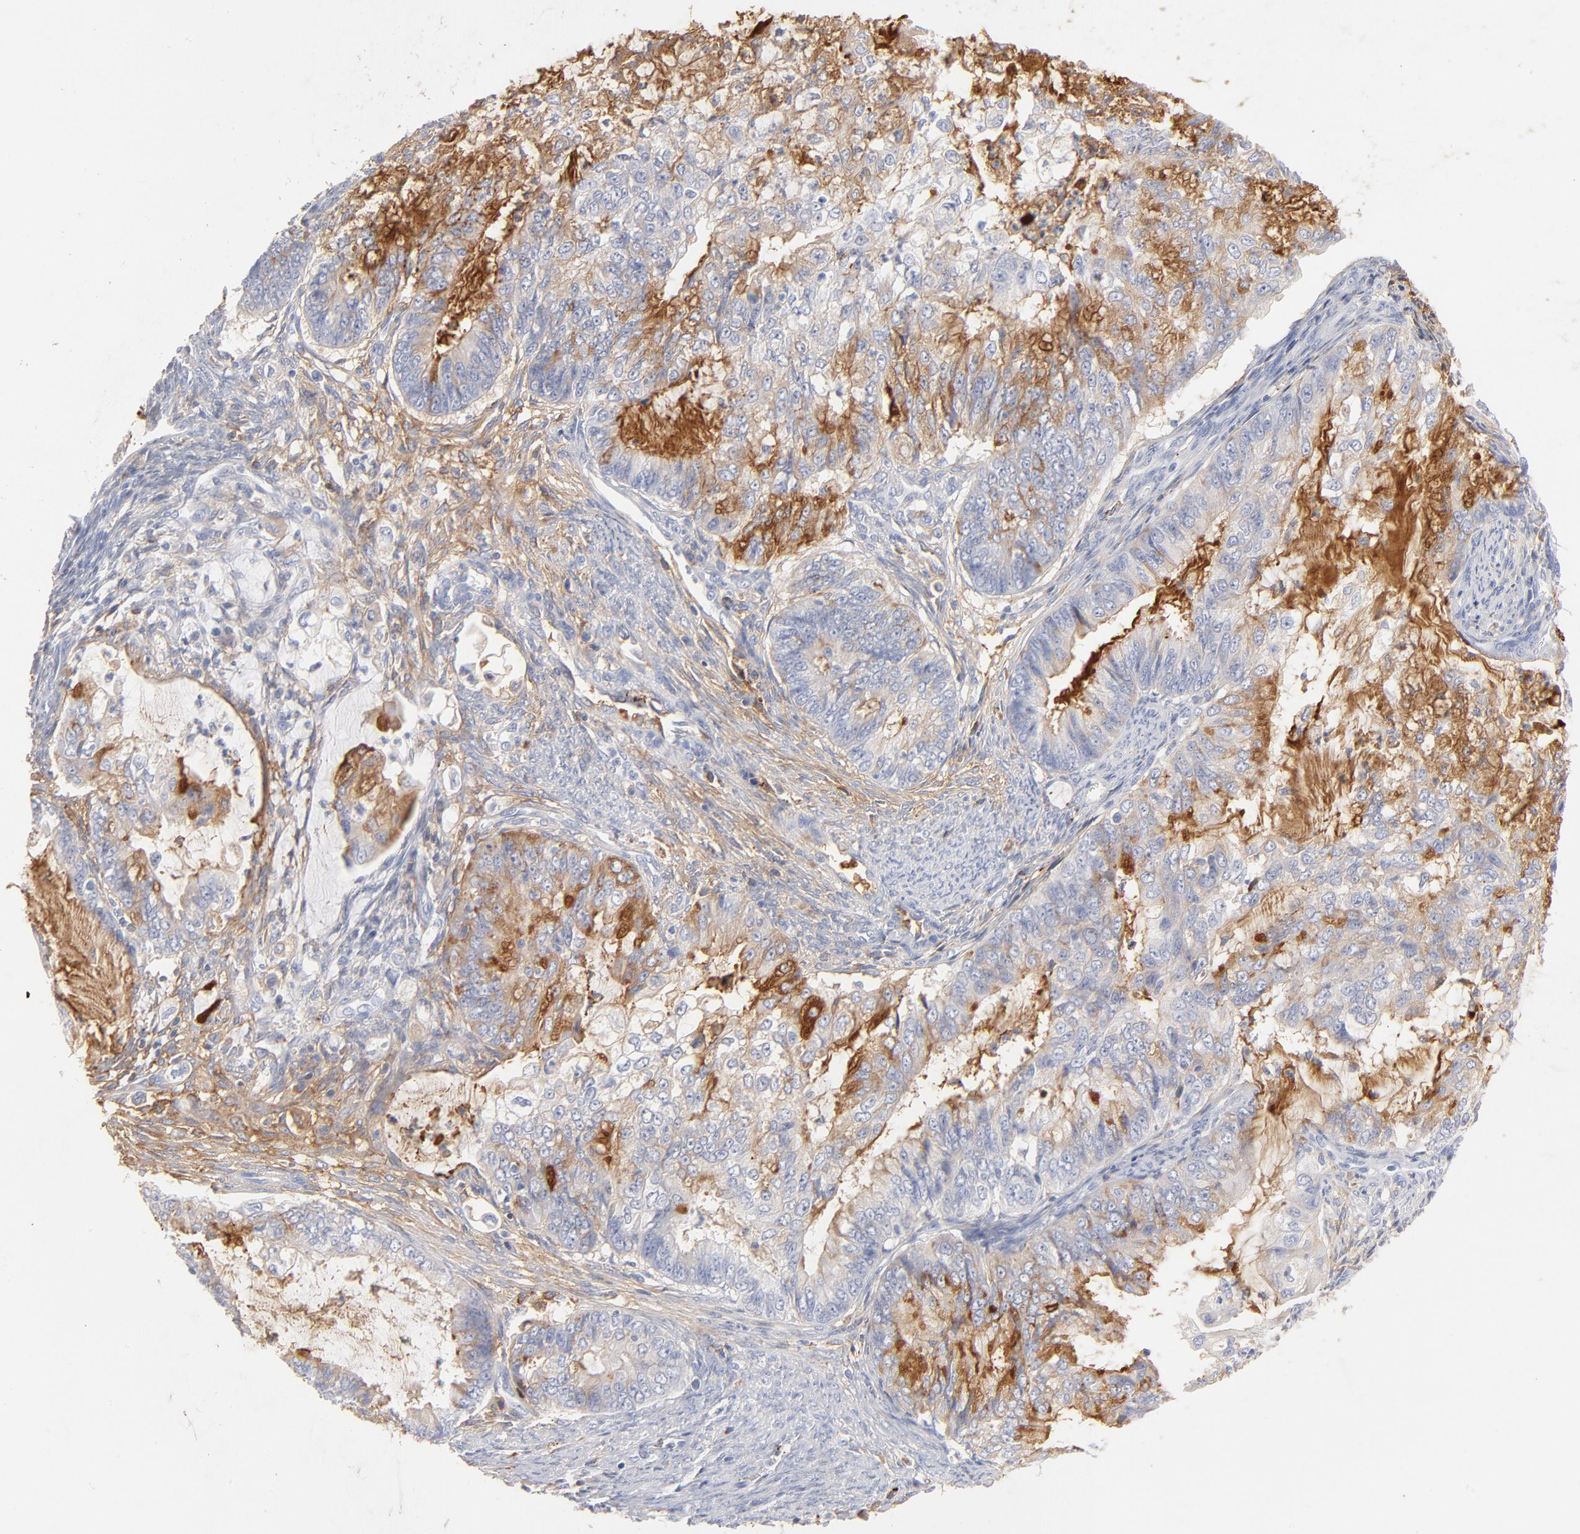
{"staining": {"intensity": "moderate", "quantity": "25%-75%", "location": "cytoplasmic/membranous"}, "tissue": "endometrial cancer", "cell_type": "Tumor cells", "image_type": "cancer", "snomed": [{"axis": "morphology", "description": "Adenocarcinoma, NOS"}, {"axis": "topography", "description": "Endometrium"}], "caption": "Immunohistochemical staining of human adenocarcinoma (endometrial) reveals medium levels of moderate cytoplasmic/membranous staining in approximately 25%-75% of tumor cells.", "gene": "C3", "patient": {"sex": "female", "age": 75}}